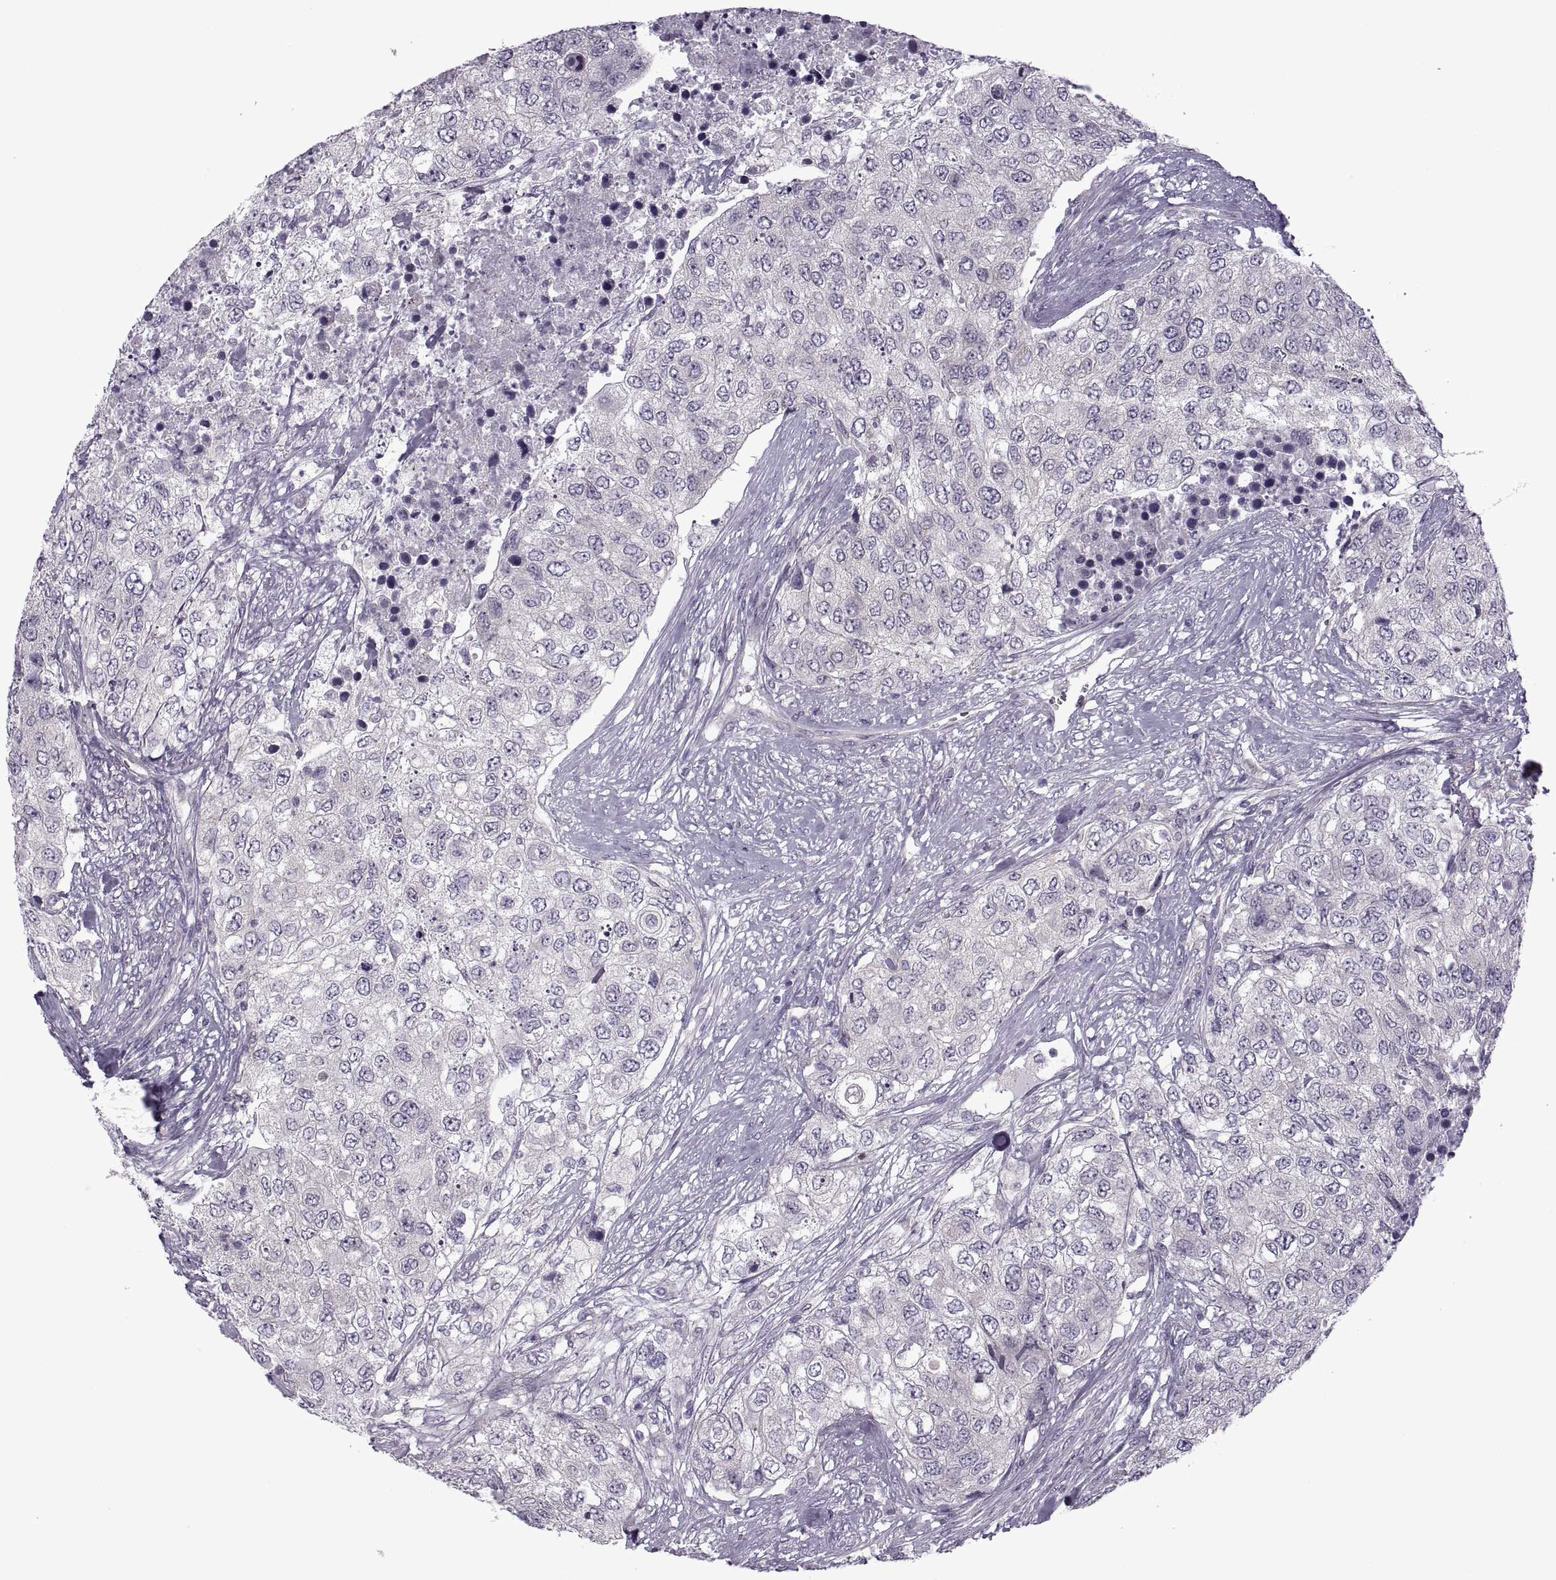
{"staining": {"intensity": "negative", "quantity": "none", "location": "none"}, "tissue": "urothelial cancer", "cell_type": "Tumor cells", "image_type": "cancer", "snomed": [{"axis": "morphology", "description": "Urothelial carcinoma, High grade"}, {"axis": "topography", "description": "Urinary bladder"}], "caption": "This image is of urothelial carcinoma (high-grade) stained with IHC to label a protein in brown with the nuclei are counter-stained blue. There is no expression in tumor cells. Nuclei are stained in blue.", "gene": "RIPK4", "patient": {"sex": "female", "age": 78}}